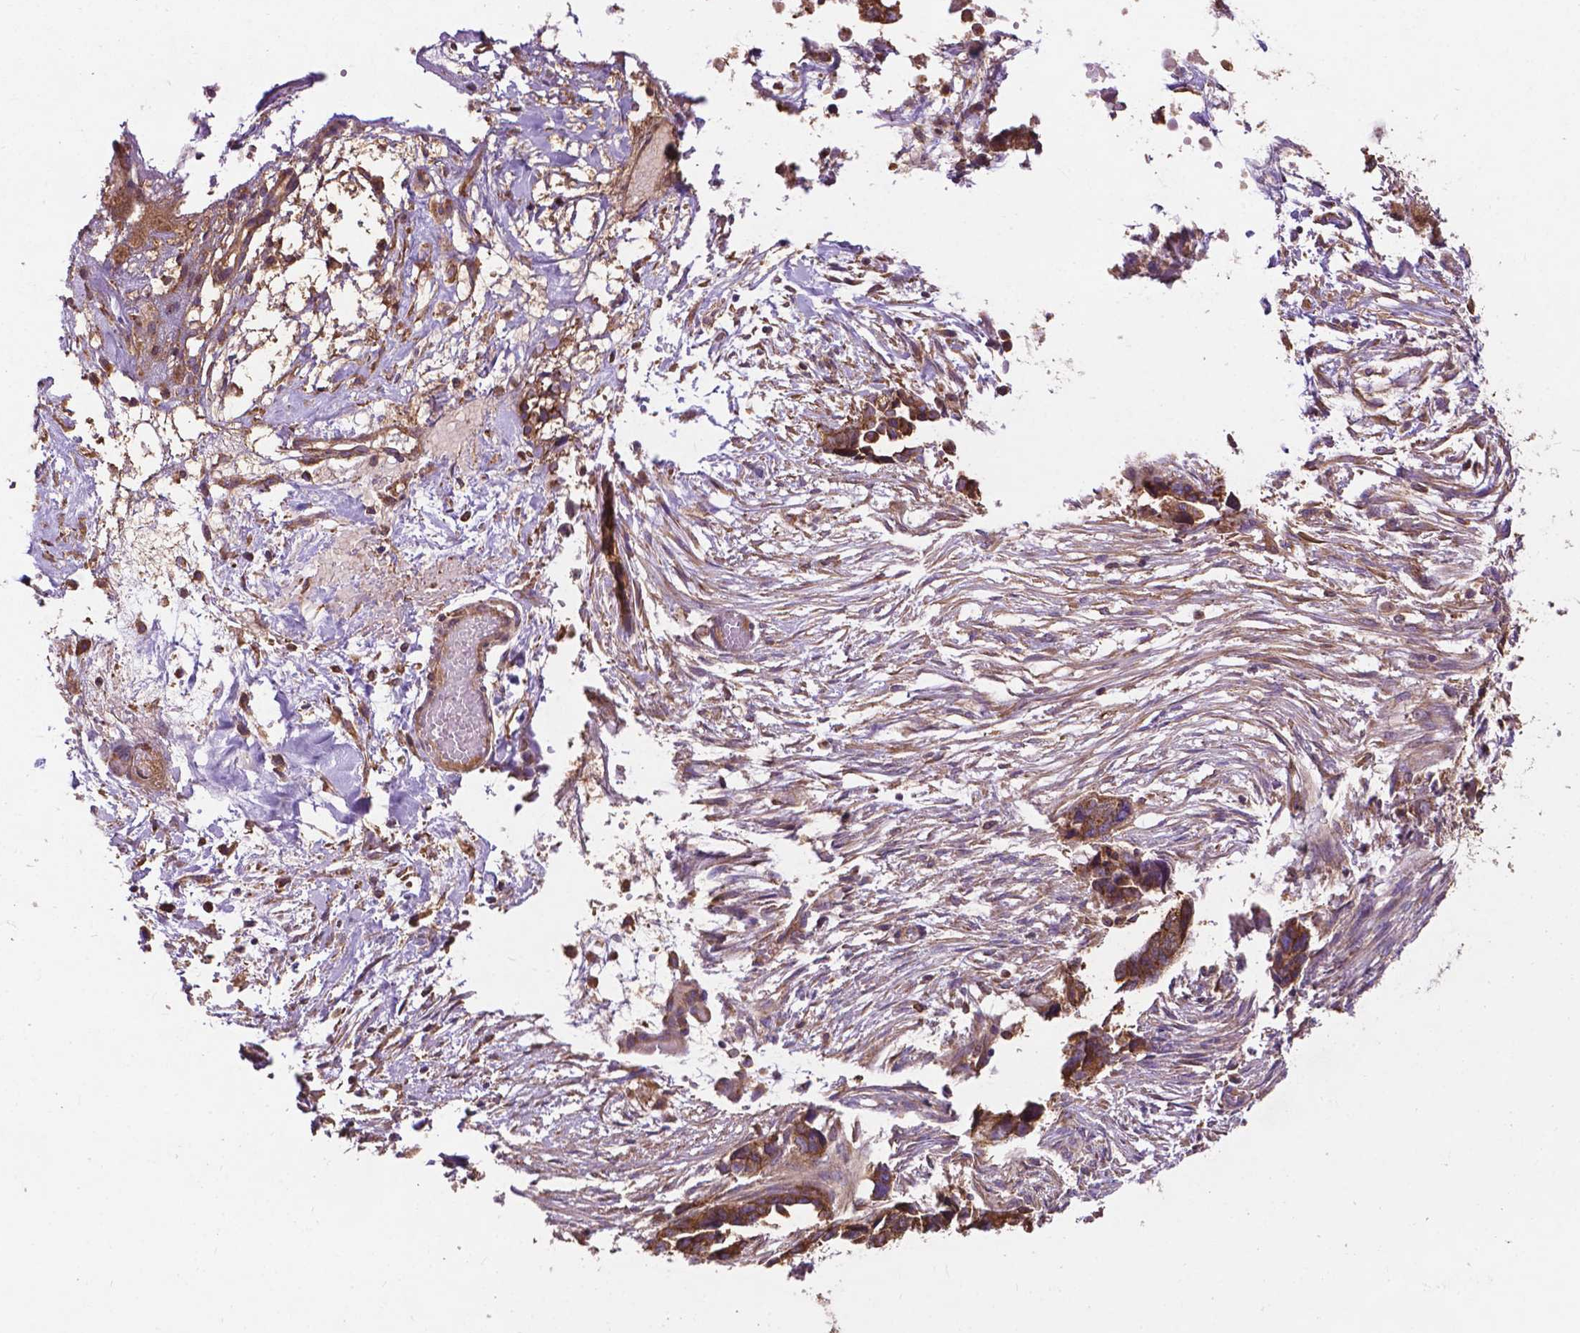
{"staining": {"intensity": "moderate", "quantity": ">75%", "location": "cytoplasmic/membranous"}, "tissue": "ovarian cancer", "cell_type": "Tumor cells", "image_type": "cancer", "snomed": [{"axis": "morphology", "description": "Cystadenocarcinoma, serous, NOS"}, {"axis": "topography", "description": "Ovary"}], "caption": "DAB (3,3'-diaminobenzidine) immunohistochemical staining of human serous cystadenocarcinoma (ovarian) demonstrates moderate cytoplasmic/membranous protein expression in approximately >75% of tumor cells.", "gene": "CCDC71L", "patient": {"sex": "female", "age": 69}}